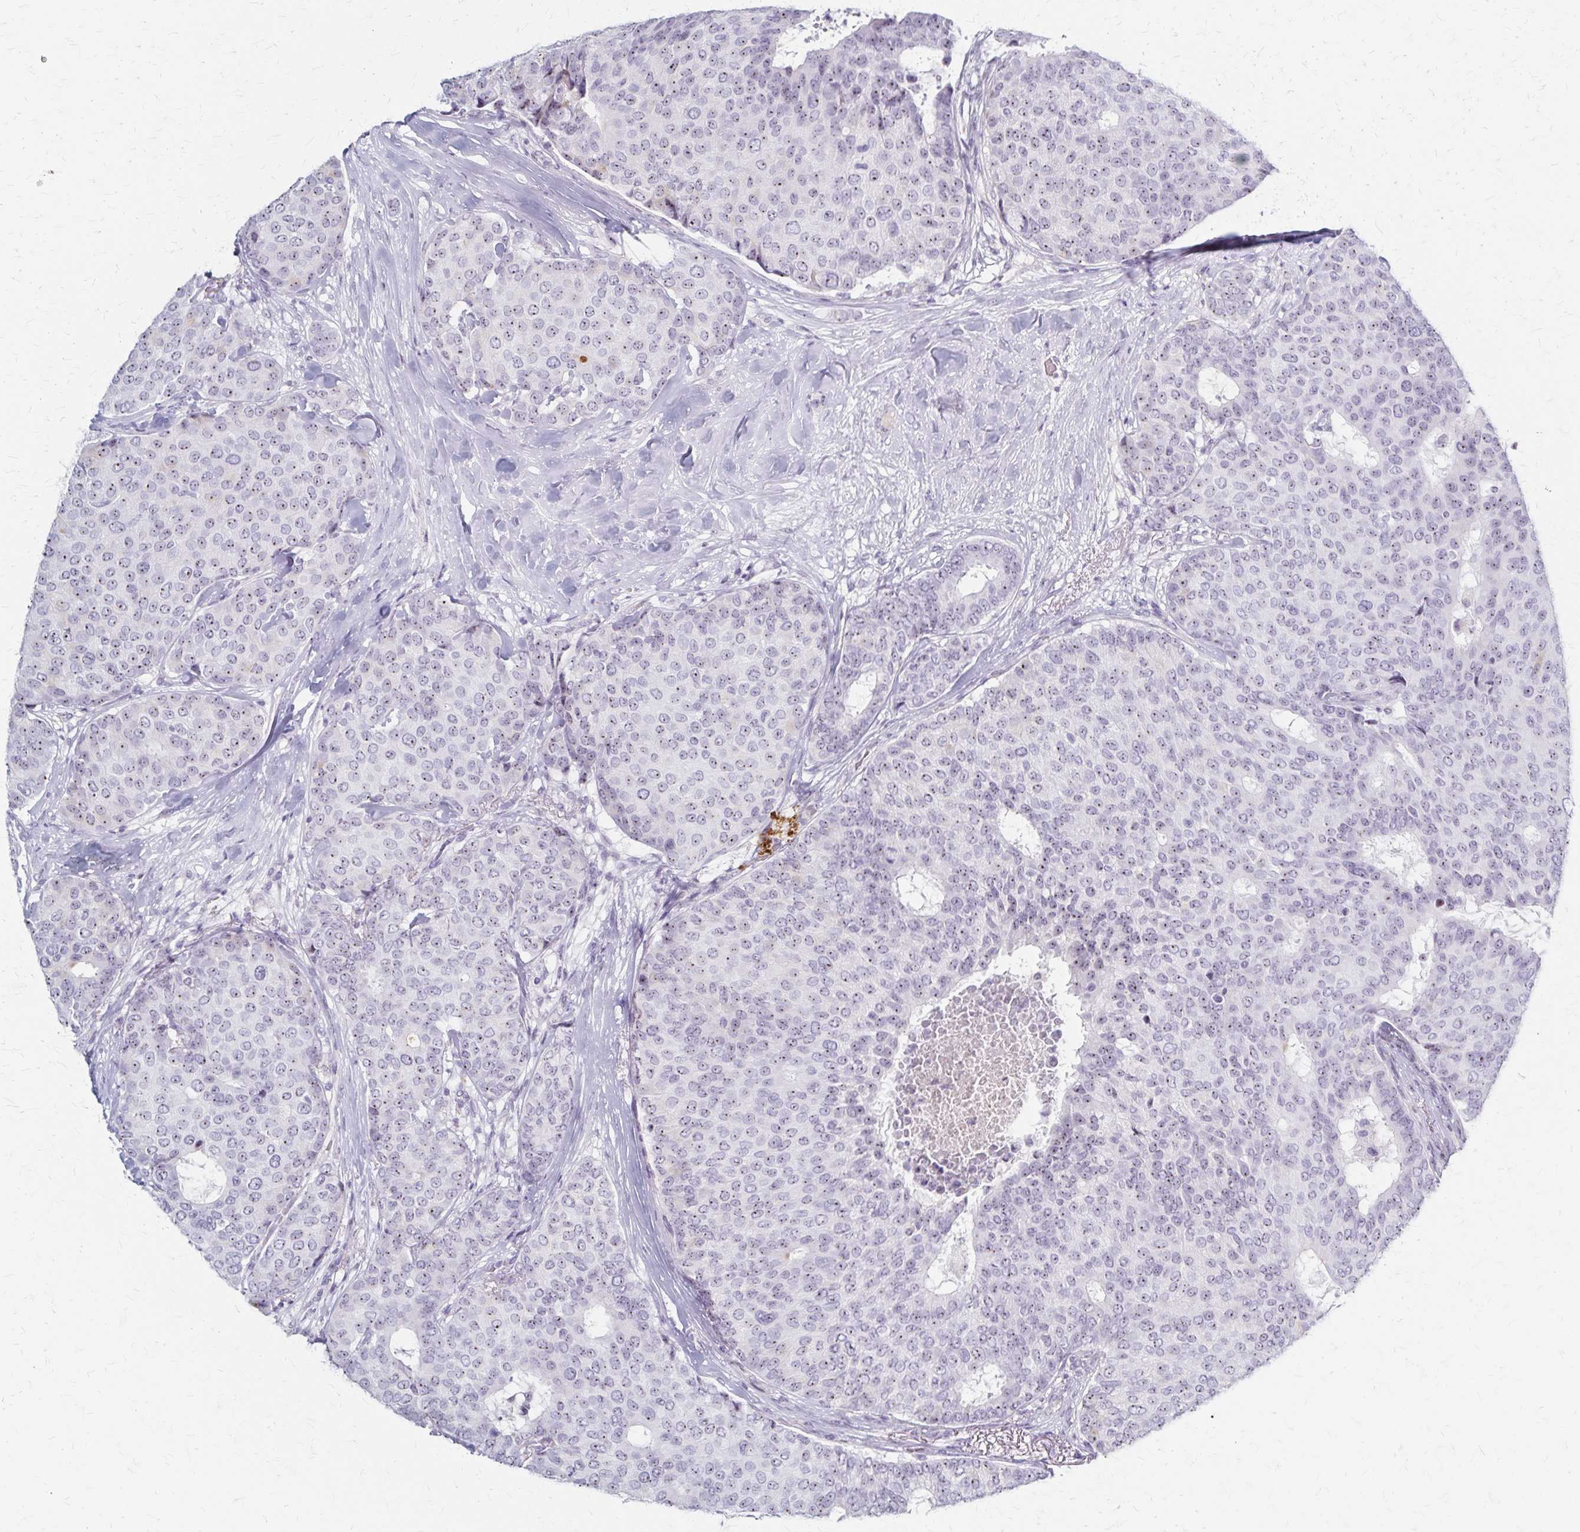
{"staining": {"intensity": "weak", "quantity": "25%-75%", "location": "nuclear"}, "tissue": "breast cancer", "cell_type": "Tumor cells", "image_type": "cancer", "snomed": [{"axis": "morphology", "description": "Duct carcinoma"}, {"axis": "topography", "description": "Breast"}], "caption": "The immunohistochemical stain labels weak nuclear expression in tumor cells of breast cancer (invasive ductal carcinoma) tissue. (IHC, brightfield microscopy, high magnification).", "gene": "DLK2", "patient": {"sex": "female", "age": 75}}